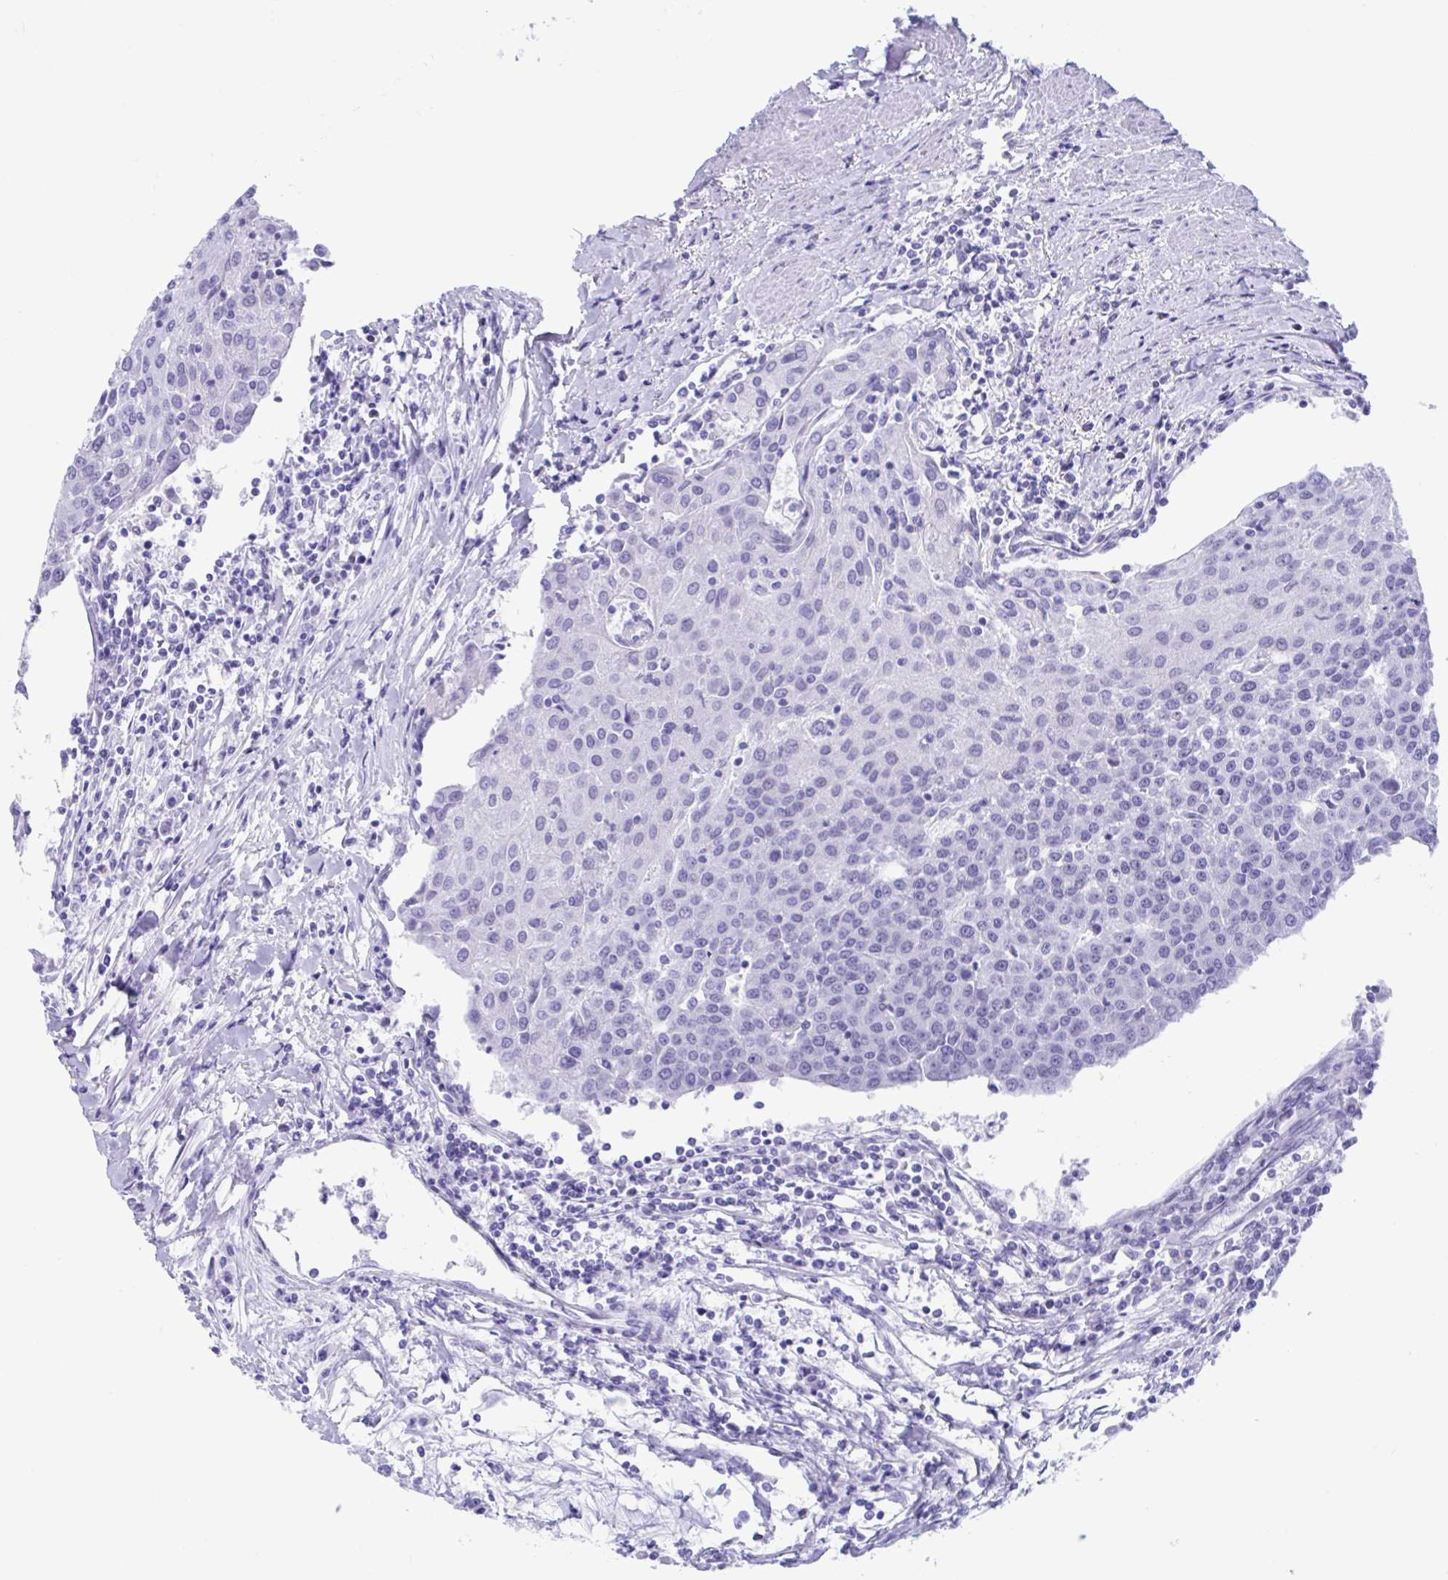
{"staining": {"intensity": "negative", "quantity": "none", "location": "none"}, "tissue": "urothelial cancer", "cell_type": "Tumor cells", "image_type": "cancer", "snomed": [{"axis": "morphology", "description": "Urothelial carcinoma, High grade"}, {"axis": "topography", "description": "Urinary bladder"}], "caption": "Urothelial carcinoma (high-grade) was stained to show a protein in brown. There is no significant staining in tumor cells.", "gene": "TMEM35A", "patient": {"sex": "female", "age": 85}}